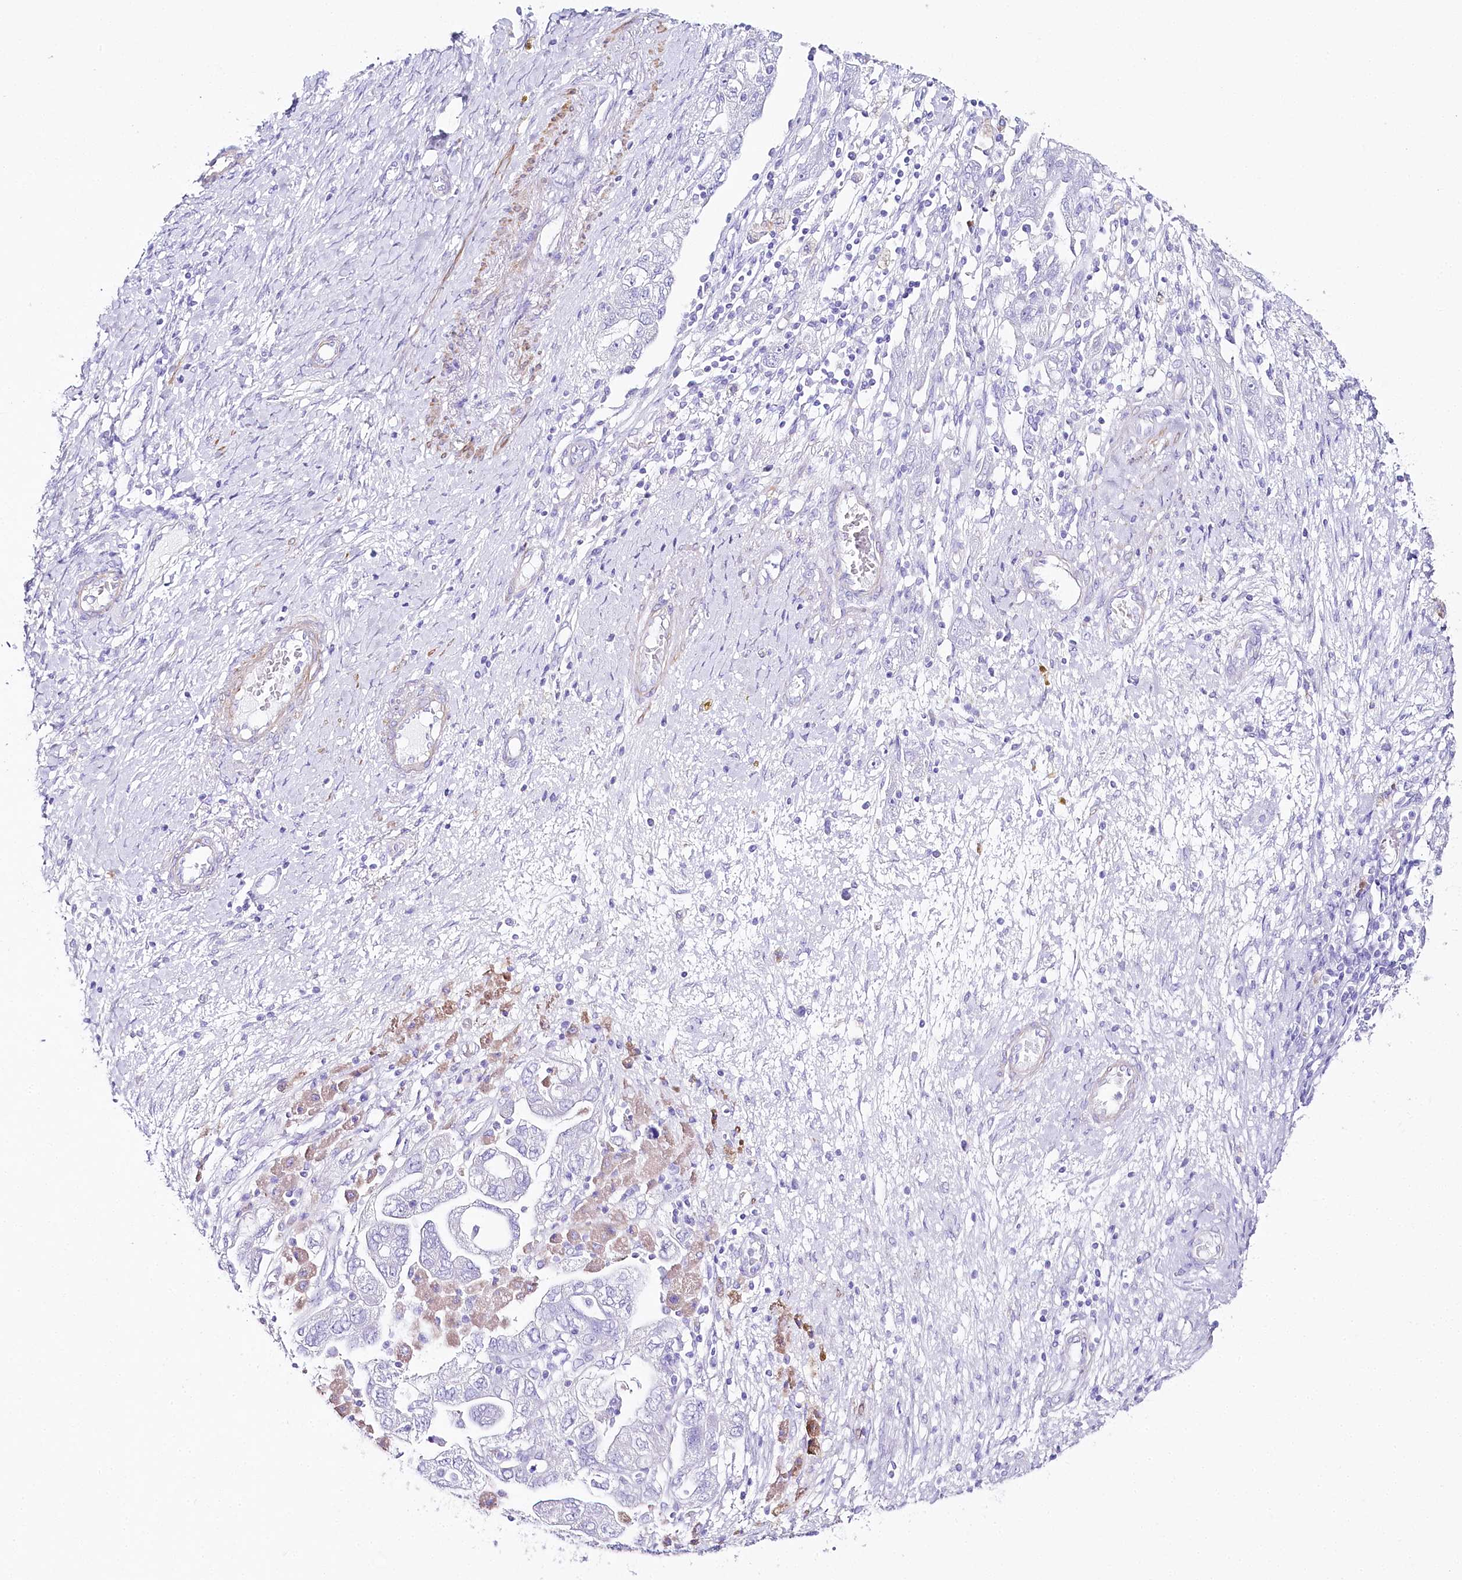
{"staining": {"intensity": "negative", "quantity": "none", "location": "none"}, "tissue": "ovarian cancer", "cell_type": "Tumor cells", "image_type": "cancer", "snomed": [{"axis": "morphology", "description": "Carcinoma, NOS"}, {"axis": "morphology", "description": "Cystadenocarcinoma, serous, NOS"}, {"axis": "topography", "description": "Ovary"}], "caption": "Immunohistochemical staining of ovarian cancer reveals no significant positivity in tumor cells.", "gene": "CSN3", "patient": {"sex": "female", "age": 69}}